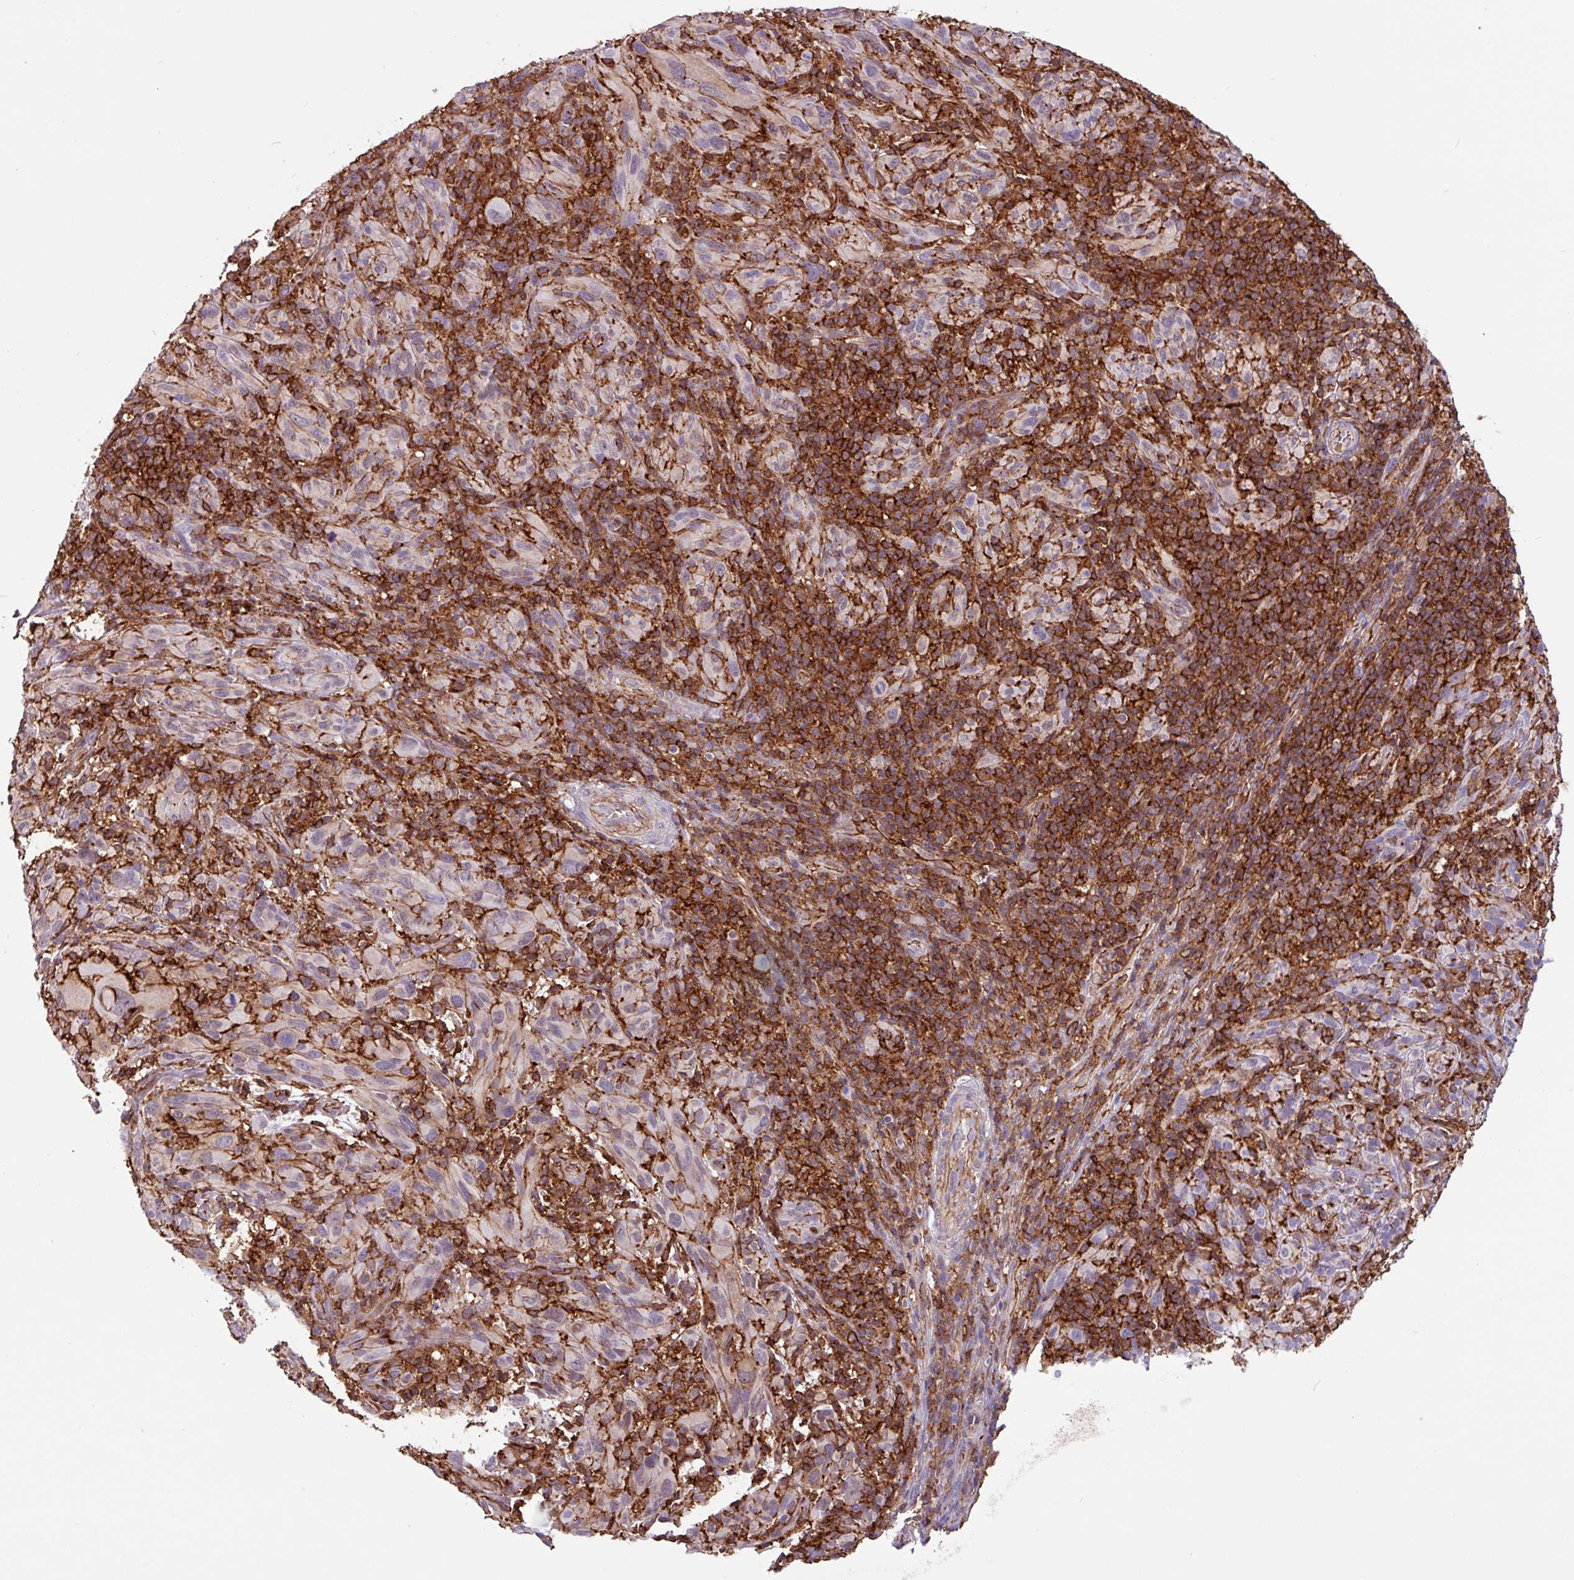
{"staining": {"intensity": "negative", "quantity": "none", "location": "none"}, "tissue": "melanoma", "cell_type": "Tumor cells", "image_type": "cancer", "snomed": [{"axis": "morphology", "description": "Malignant melanoma, NOS"}, {"axis": "topography", "description": "Skin of head"}], "caption": "Tumor cells show no significant protein positivity in melanoma.", "gene": "PPP1R18", "patient": {"sex": "male", "age": 96}}